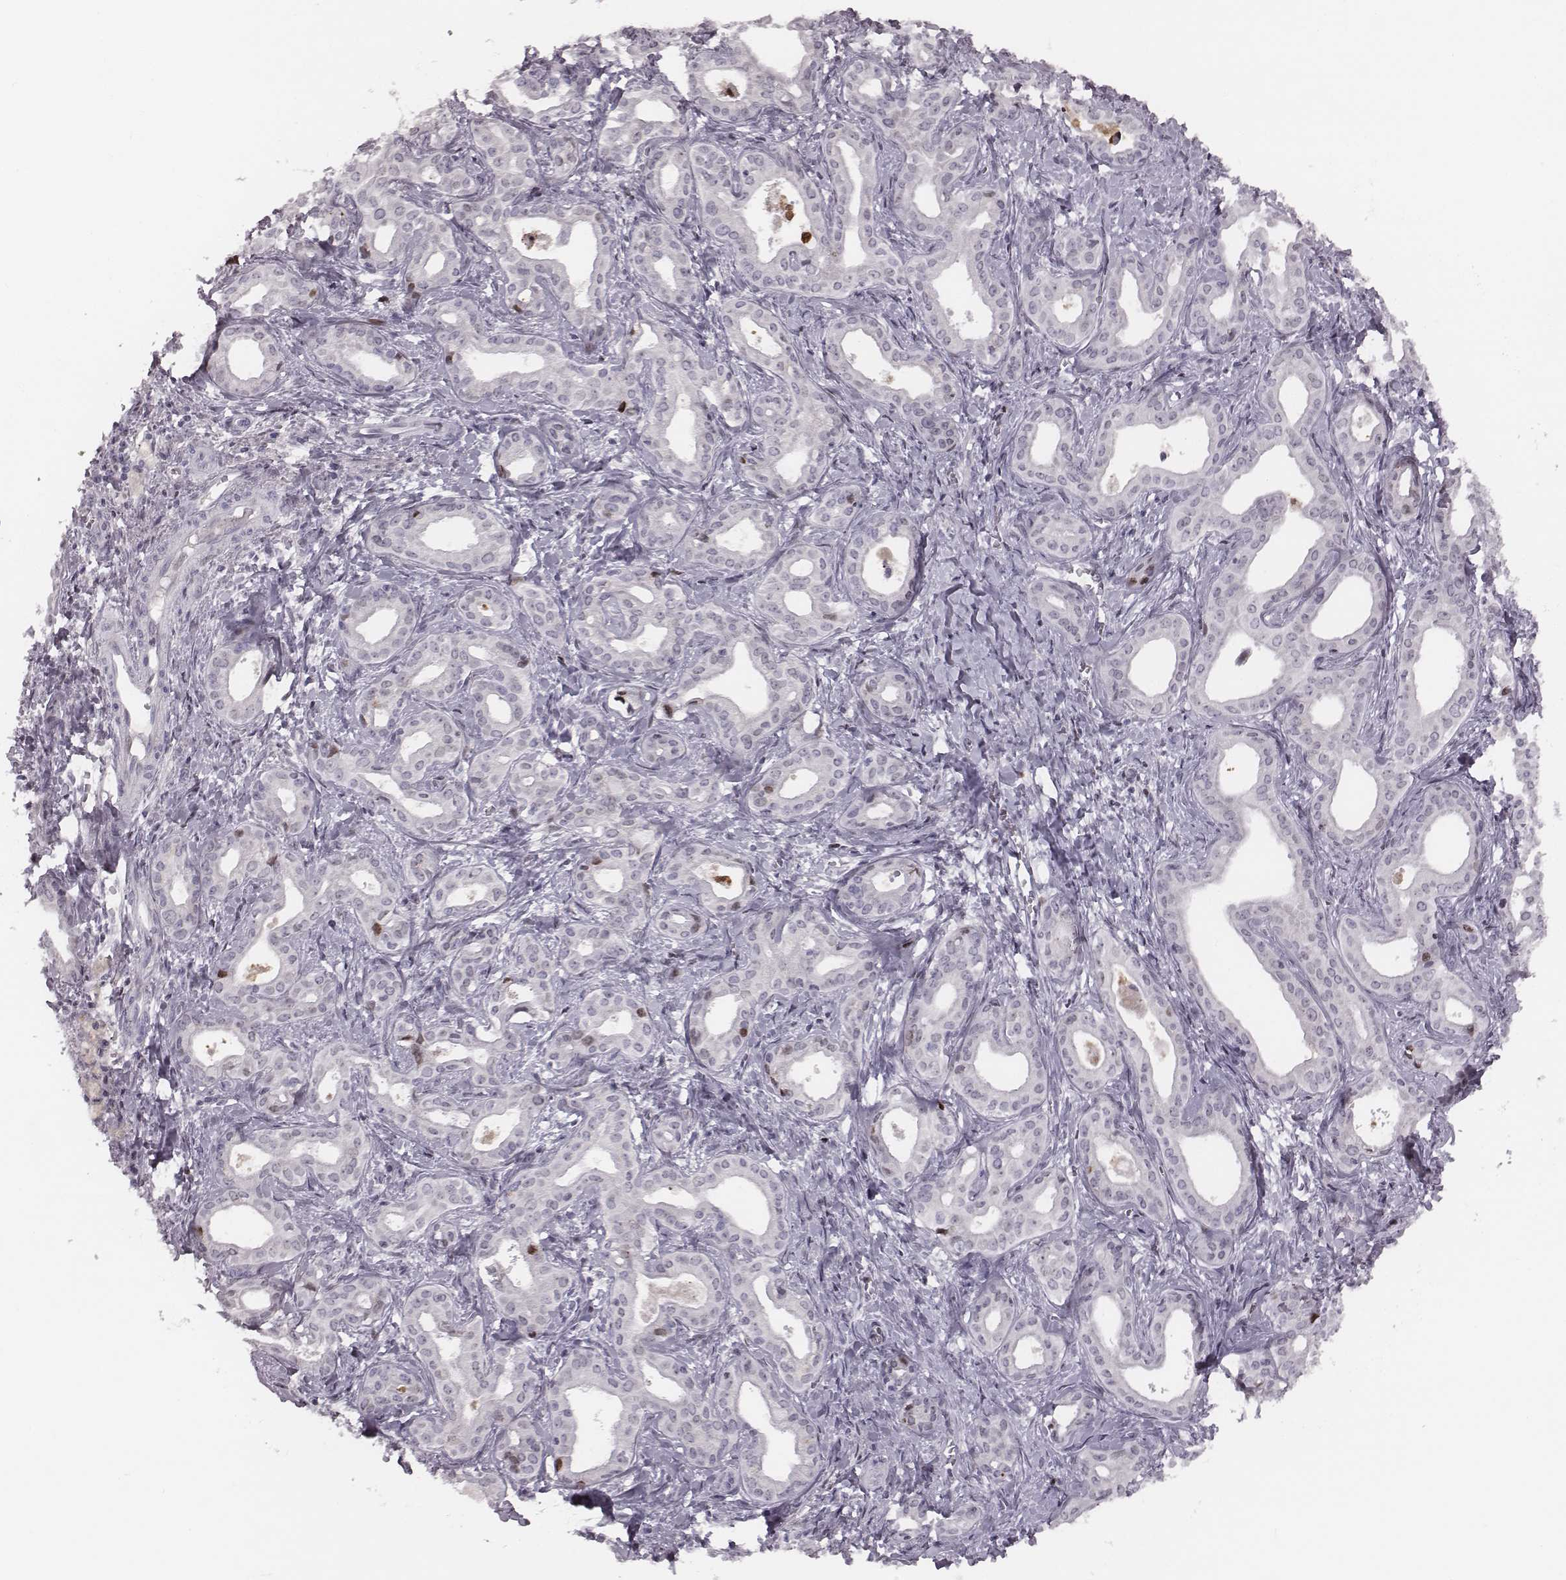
{"staining": {"intensity": "negative", "quantity": "none", "location": "none"}, "tissue": "liver cancer", "cell_type": "Tumor cells", "image_type": "cancer", "snomed": [{"axis": "morphology", "description": "Cholangiocarcinoma"}, {"axis": "topography", "description": "Liver"}], "caption": "A high-resolution histopathology image shows immunohistochemistry (IHC) staining of cholangiocarcinoma (liver), which exhibits no significant staining in tumor cells.", "gene": "NDC1", "patient": {"sex": "female", "age": 65}}